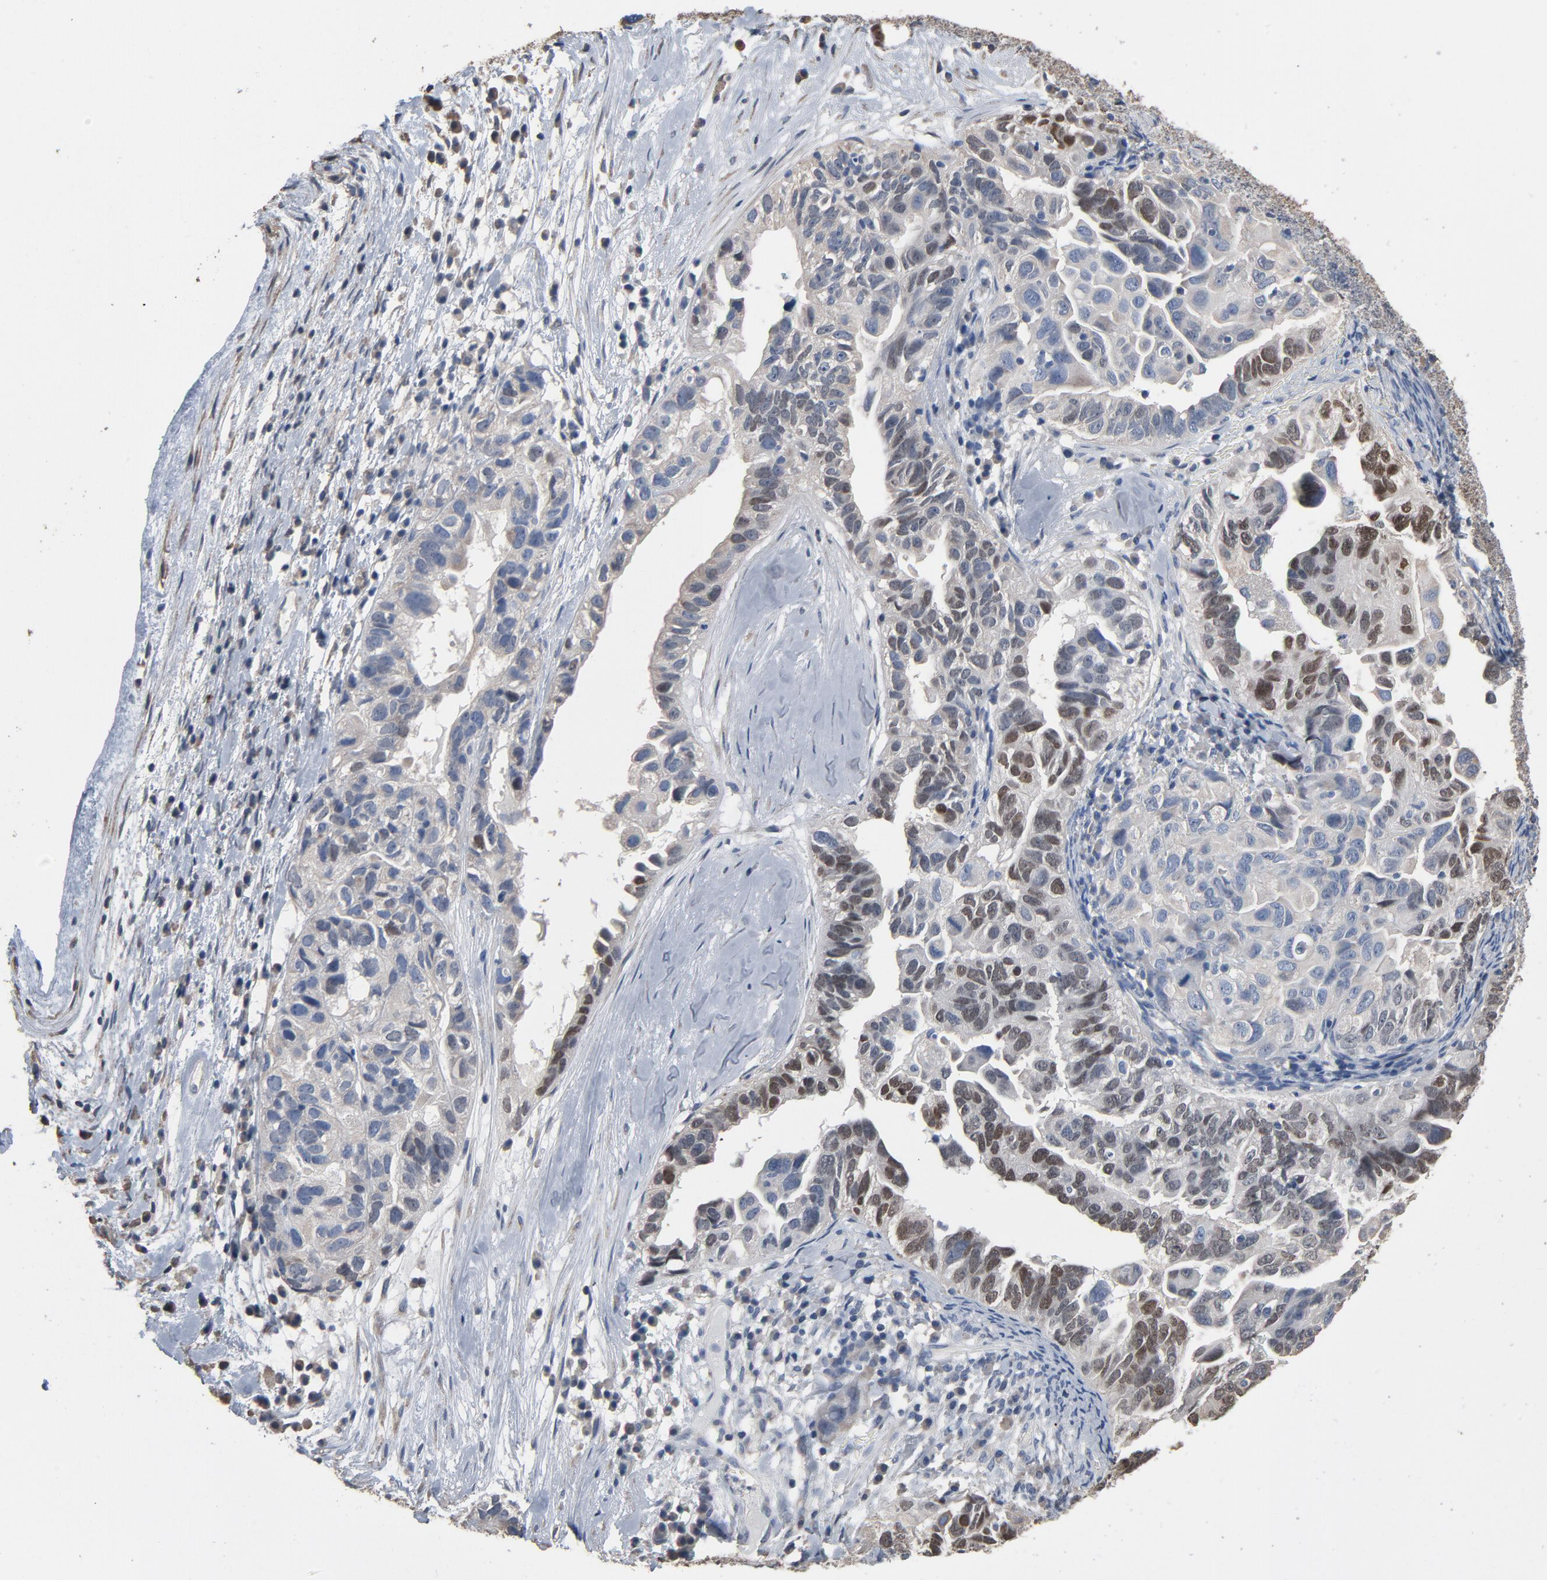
{"staining": {"intensity": "moderate", "quantity": "25%-75%", "location": "nuclear"}, "tissue": "ovarian cancer", "cell_type": "Tumor cells", "image_type": "cancer", "snomed": [{"axis": "morphology", "description": "Cystadenocarcinoma, serous, NOS"}, {"axis": "topography", "description": "Ovary"}], "caption": "Ovarian serous cystadenocarcinoma stained with DAB (3,3'-diaminobenzidine) immunohistochemistry shows medium levels of moderate nuclear positivity in about 25%-75% of tumor cells.", "gene": "SOX6", "patient": {"sex": "female", "age": 82}}